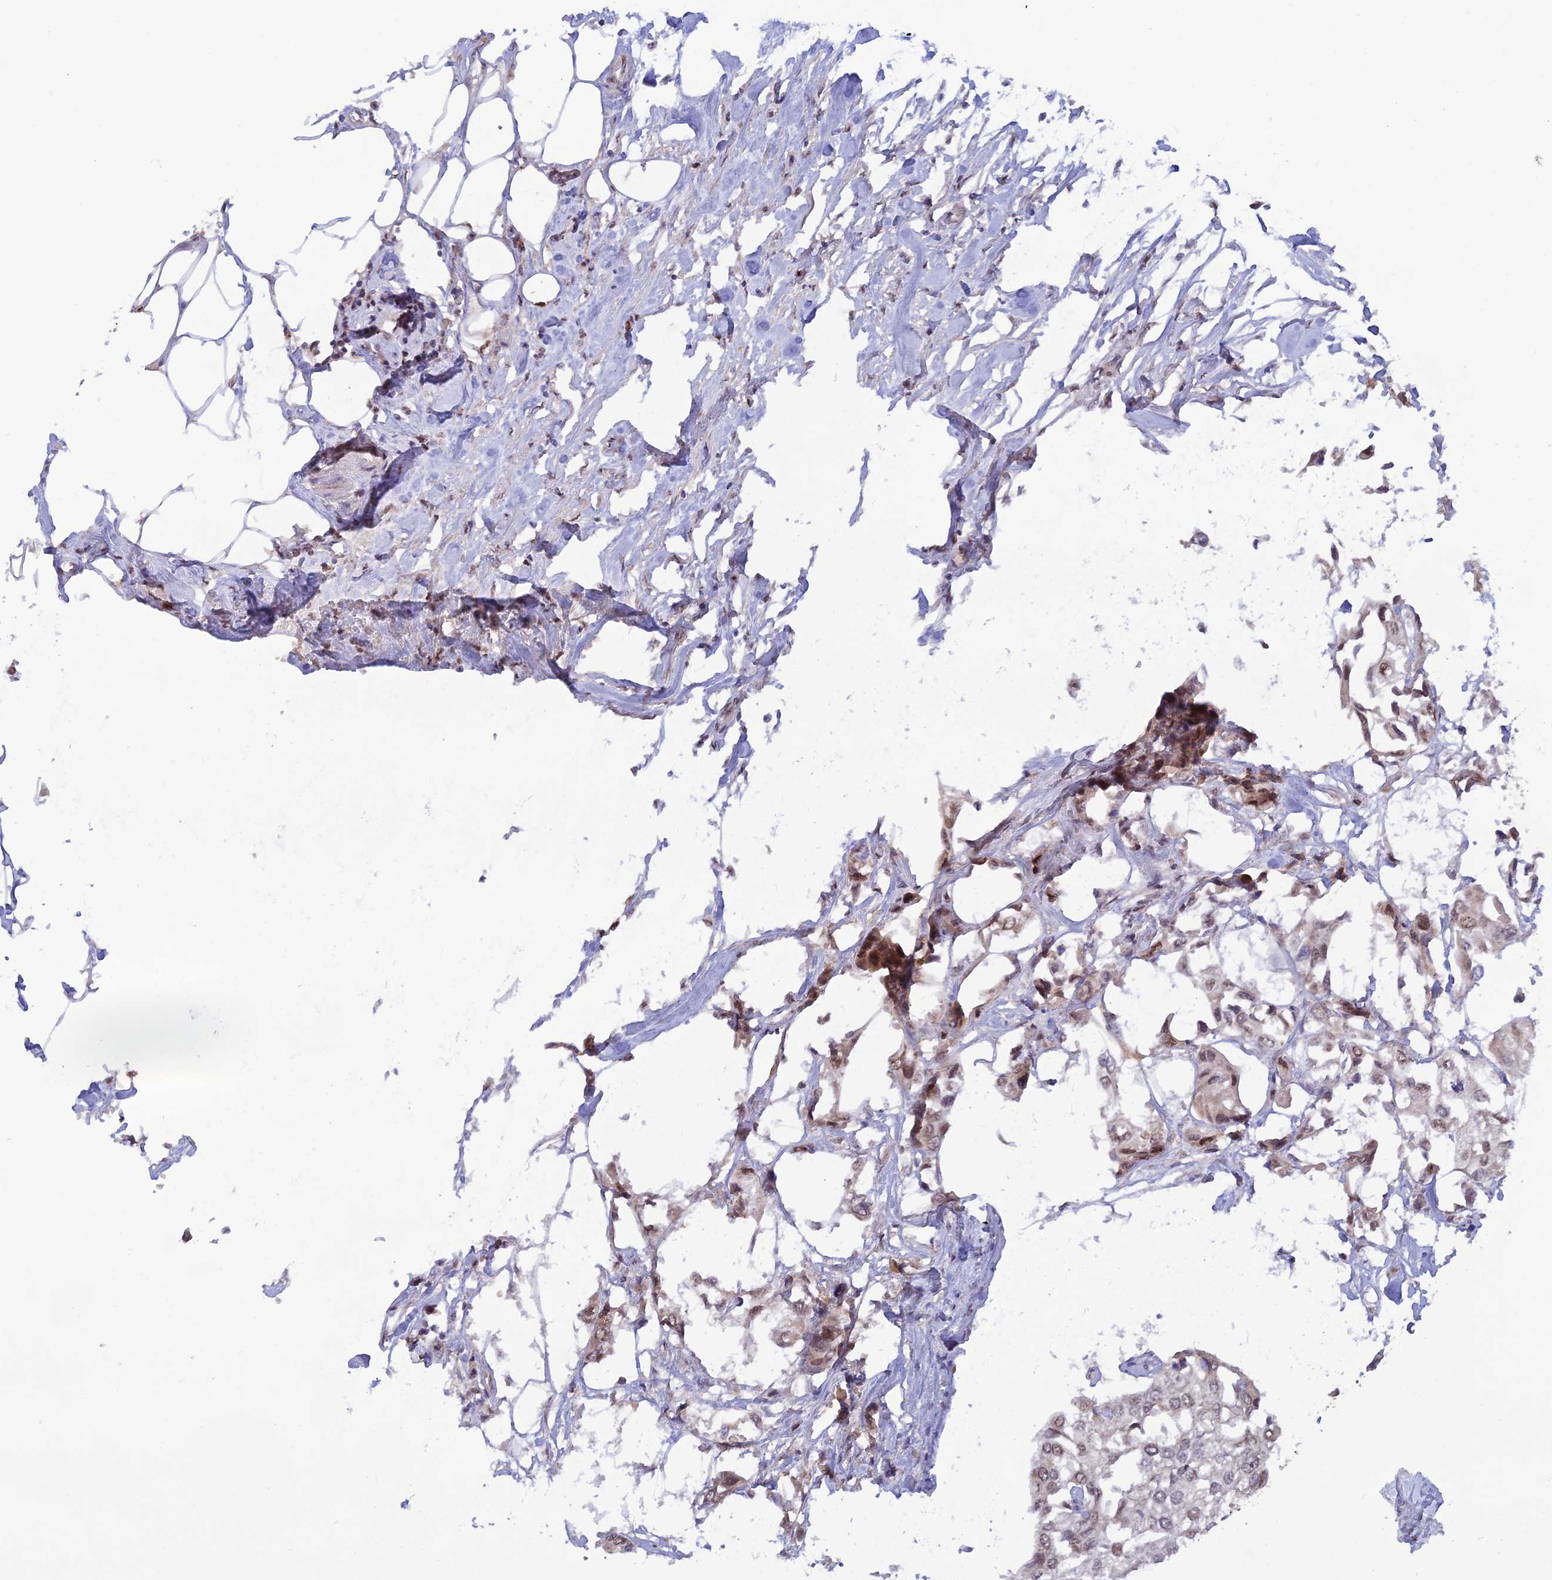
{"staining": {"intensity": "weak", "quantity": ">75%", "location": "nuclear"}, "tissue": "urothelial cancer", "cell_type": "Tumor cells", "image_type": "cancer", "snomed": [{"axis": "morphology", "description": "Urothelial carcinoma, High grade"}, {"axis": "topography", "description": "Urinary bladder"}], "caption": "Brown immunohistochemical staining in human urothelial cancer shows weak nuclear staining in about >75% of tumor cells. (DAB IHC, brown staining for protein, blue staining for nuclei).", "gene": "FASTKD5", "patient": {"sex": "male", "age": 64}}